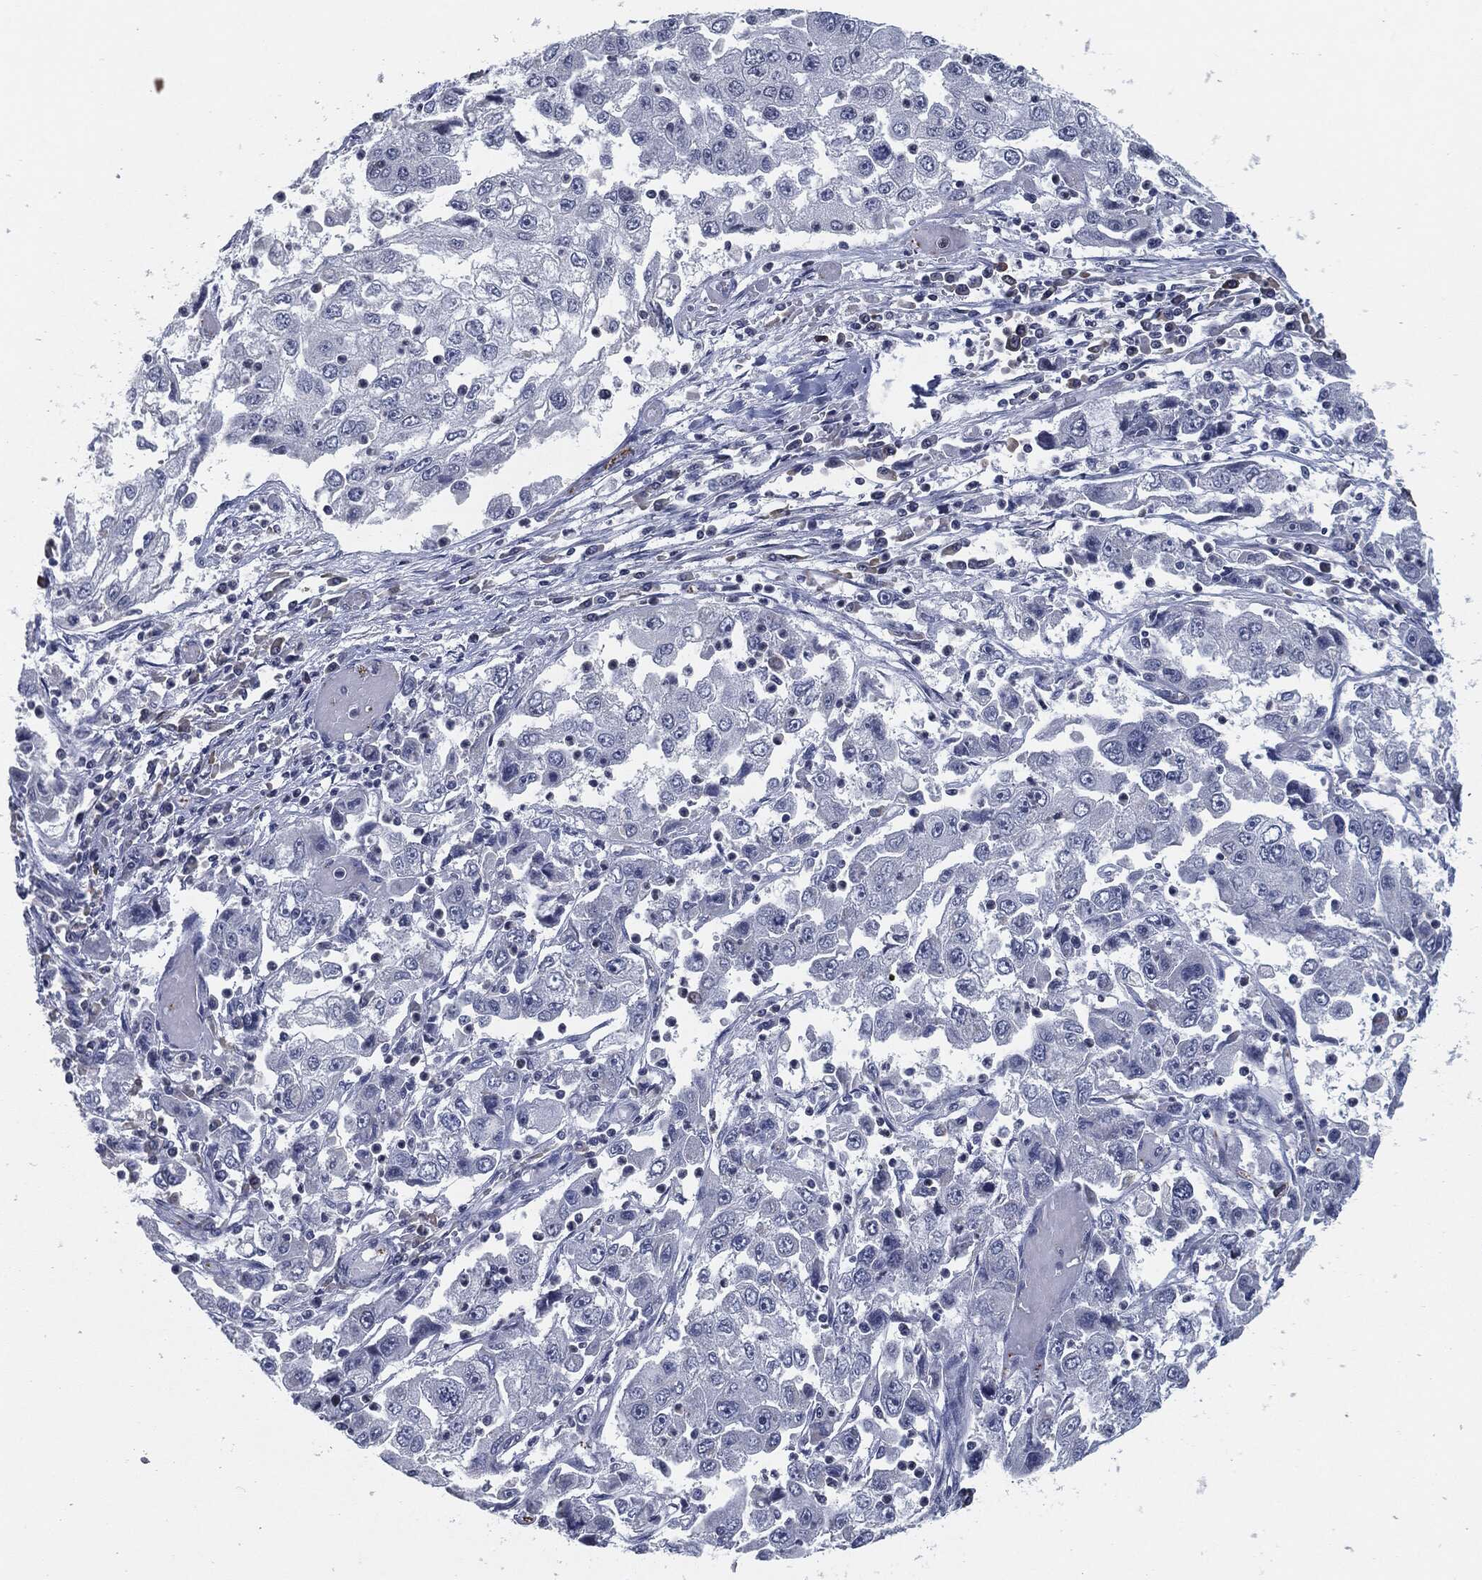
{"staining": {"intensity": "negative", "quantity": "none", "location": "none"}, "tissue": "cervical cancer", "cell_type": "Tumor cells", "image_type": "cancer", "snomed": [{"axis": "morphology", "description": "Squamous cell carcinoma, NOS"}, {"axis": "topography", "description": "Cervix"}], "caption": "Immunohistochemical staining of squamous cell carcinoma (cervical) shows no significant expression in tumor cells.", "gene": "PROM1", "patient": {"sex": "female", "age": 36}}